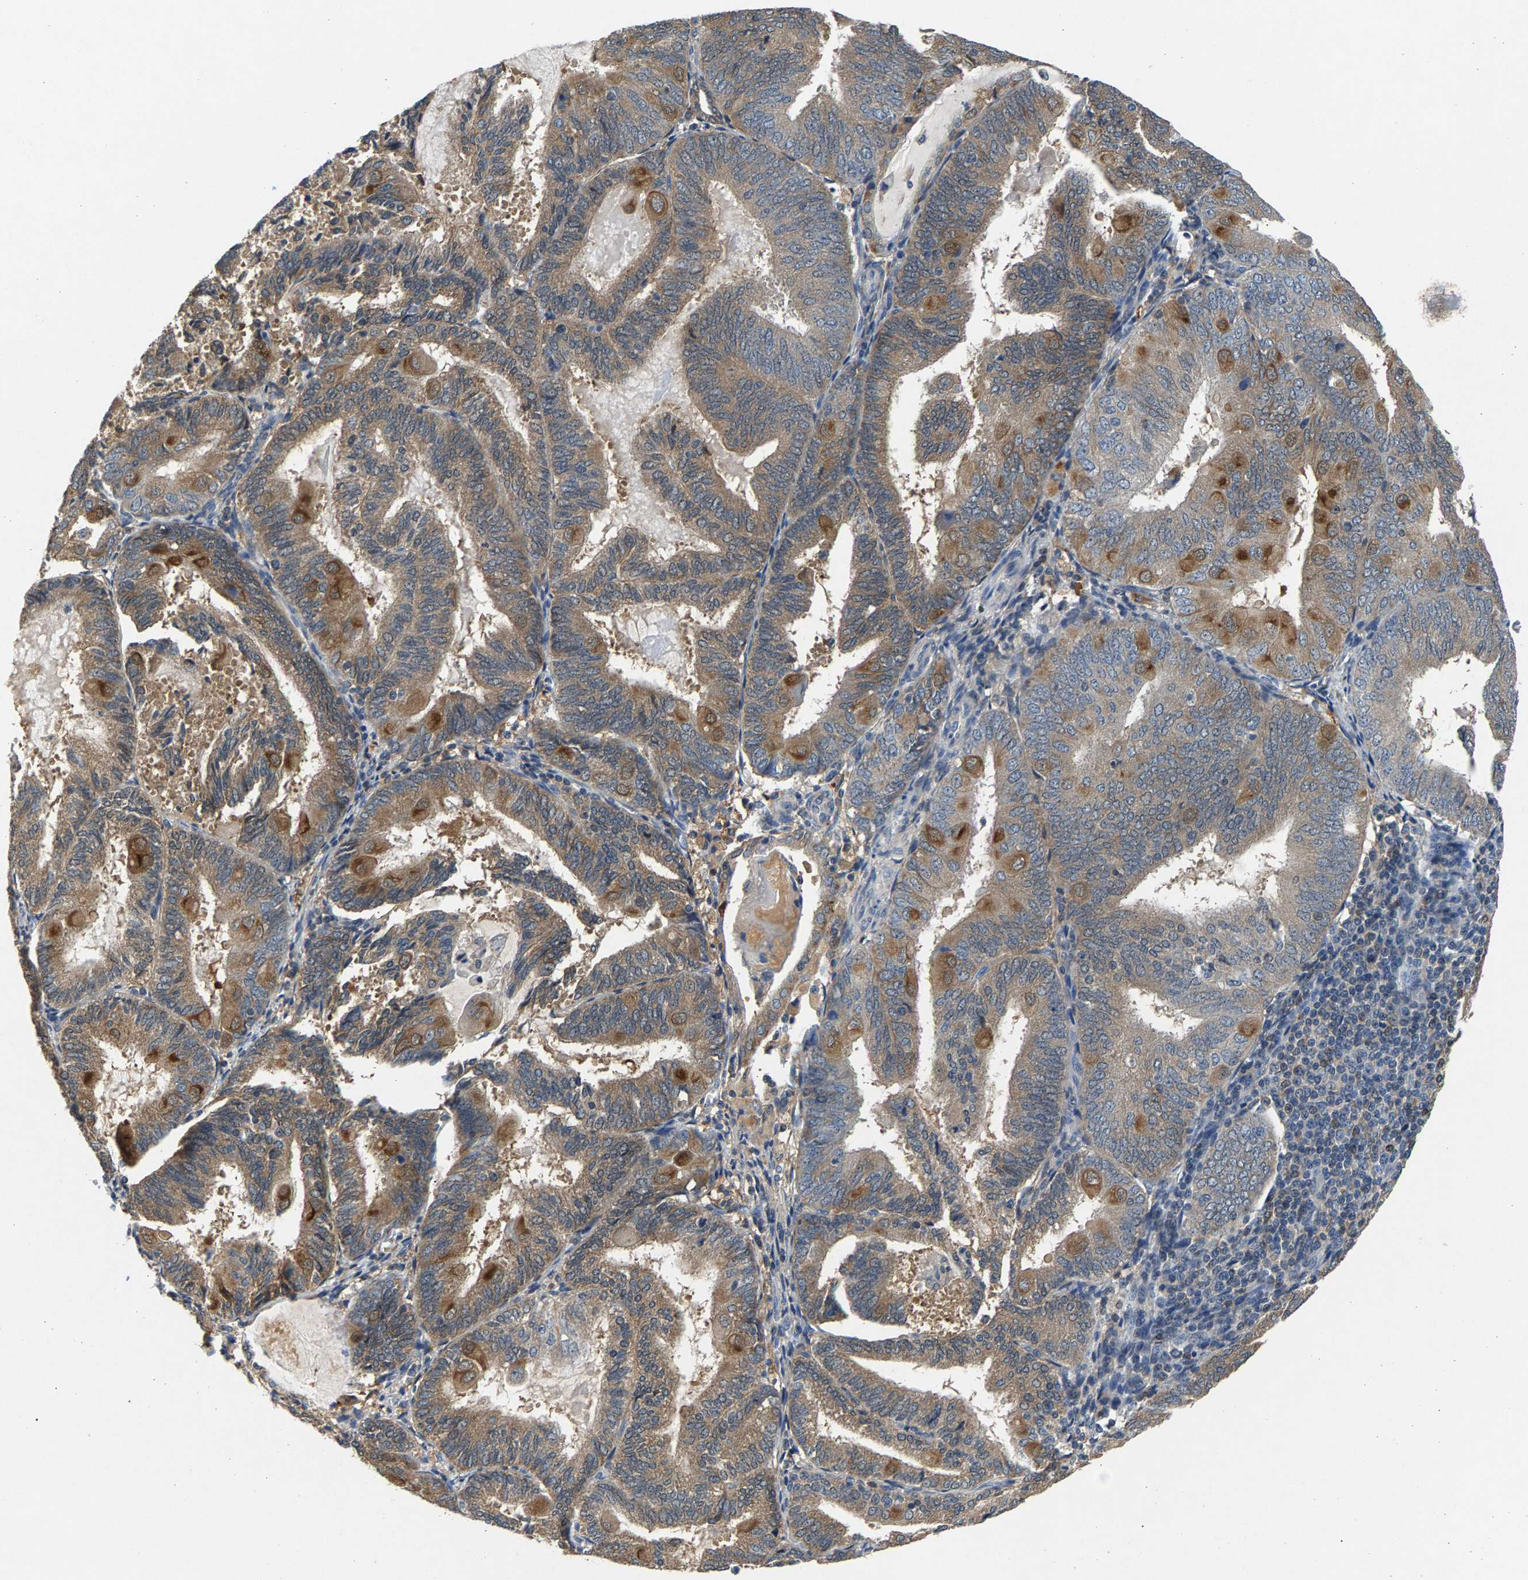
{"staining": {"intensity": "moderate", "quantity": ">75%", "location": "cytoplasmic/membranous"}, "tissue": "endometrial cancer", "cell_type": "Tumor cells", "image_type": "cancer", "snomed": [{"axis": "morphology", "description": "Adenocarcinoma, NOS"}, {"axis": "topography", "description": "Endometrium"}], "caption": "This is a micrograph of IHC staining of endometrial adenocarcinoma, which shows moderate positivity in the cytoplasmic/membranous of tumor cells.", "gene": "NT5C", "patient": {"sex": "female", "age": 81}}